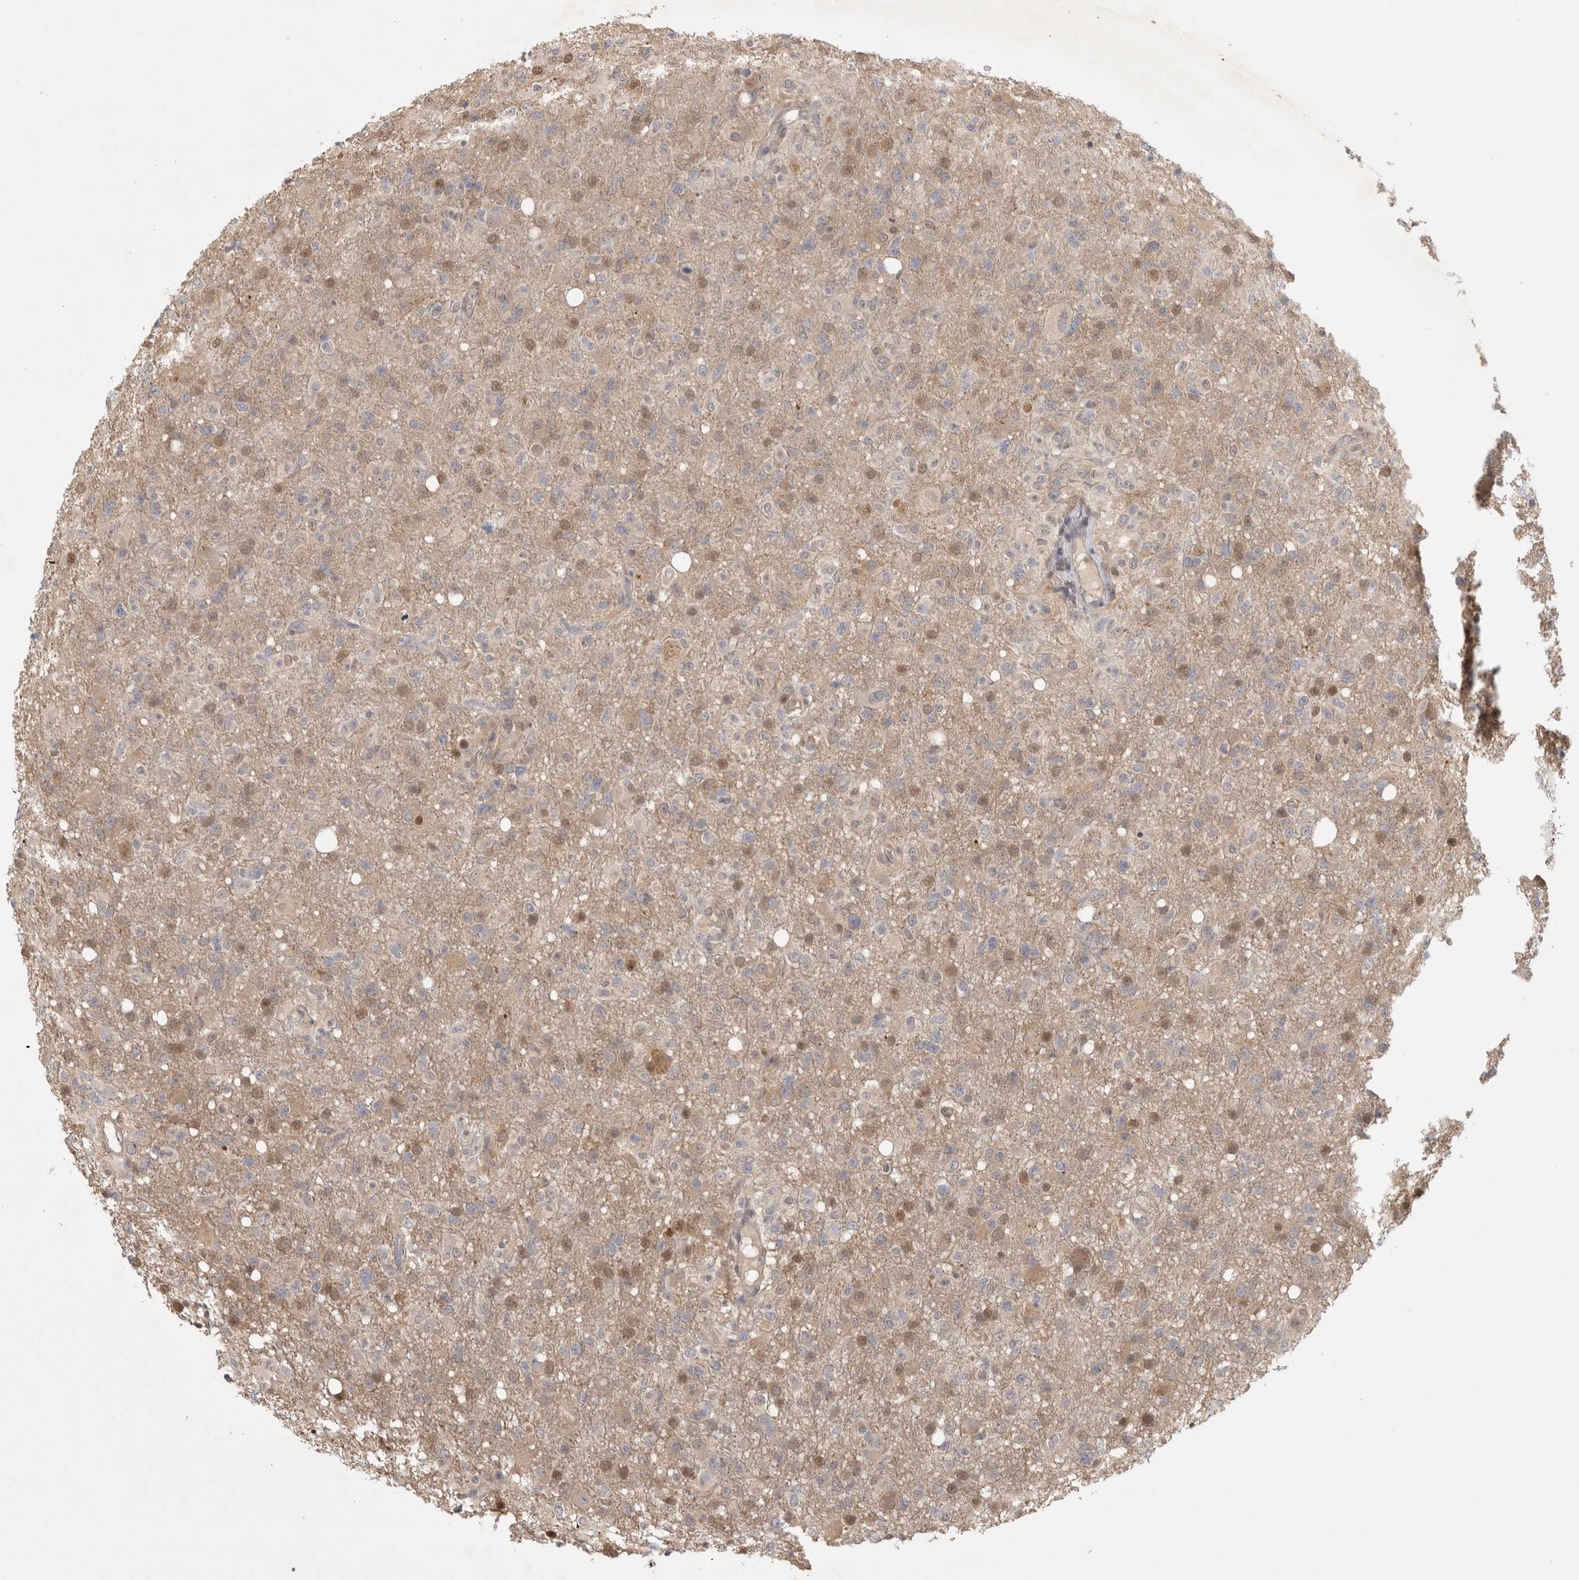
{"staining": {"intensity": "moderate", "quantity": "25%-75%", "location": "nuclear"}, "tissue": "glioma", "cell_type": "Tumor cells", "image_type": "cancer", "snomed": [{"axis": "morphology", "description": "Glioma, malignant, High grade"}, {"axis": "topography", "description": "Brain"}], "caption": "A high-resolution photomicrograph shows immunohistochemistry staining of malignant glioma (high-grade), which shows moderate nuclear staining in about 25%-75% of tumor cells.", "gene": "PIGP", "patient": {"sex": "female", "age": 57}}